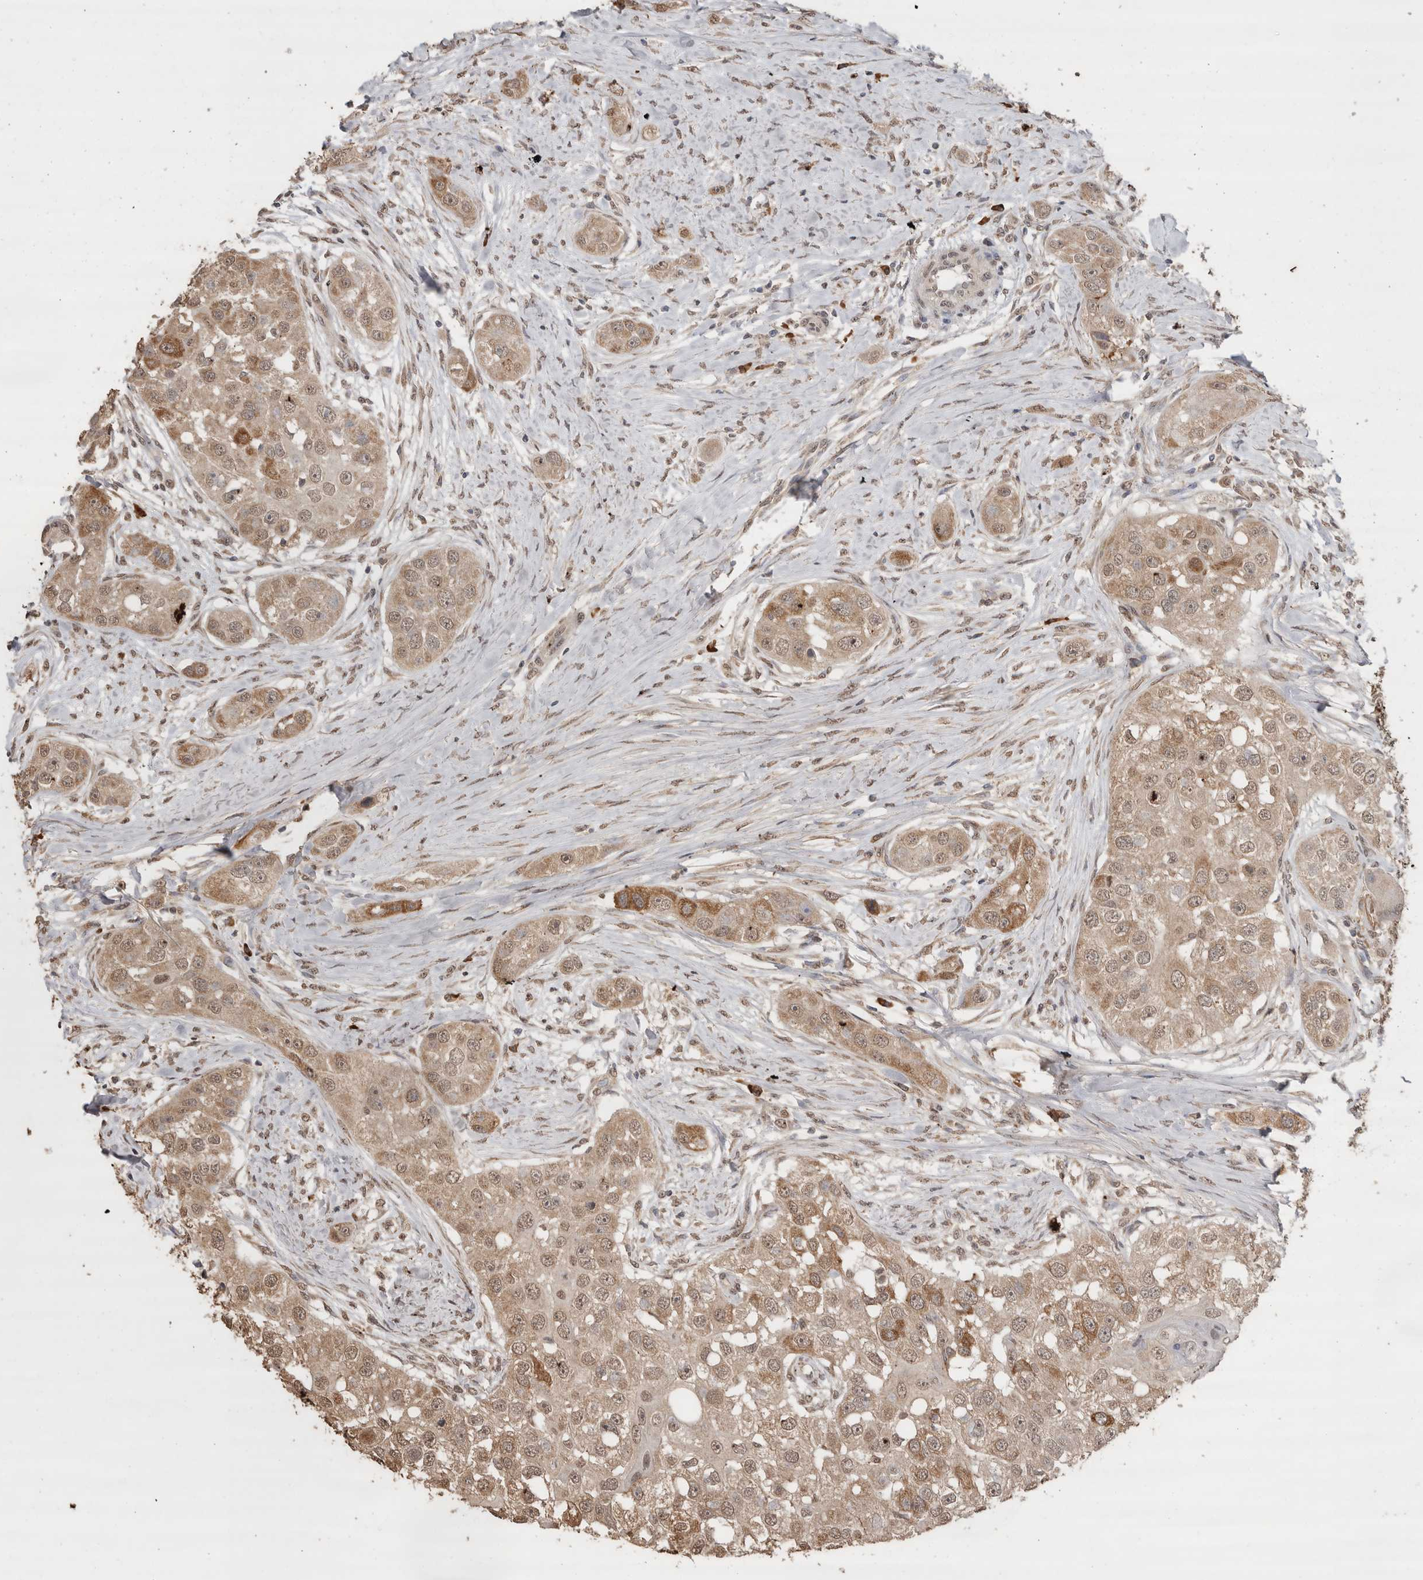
{"staining": {"intensity": "moderate", "quantity": ">75%", "location": "cytoplasmic/membranous,nuclear"}, "tissue": "head and neck cancer", "cell_type": "Tumor cells", "image_type": "cancer", "snomed": [{"axis": "morphology", "description": "Normal tissue, NOS"}, {"axis": "morphology", "description": "Squamous cell carcinoma, NOS"}, {"axis": "topography", "description": "Skeletal muscle"}, {"axis": "topography", "description": "Head-Neck"}], "caption": "Protein expression analysis of human head and neck cancer (squamous cell carcinoma) reveals moderate cytoplasmic/membranous and nuclear expression in approximately >75% of tumor cells.", "gene": "CRELD2", "patient": {"sex": "male", "age": 51}}